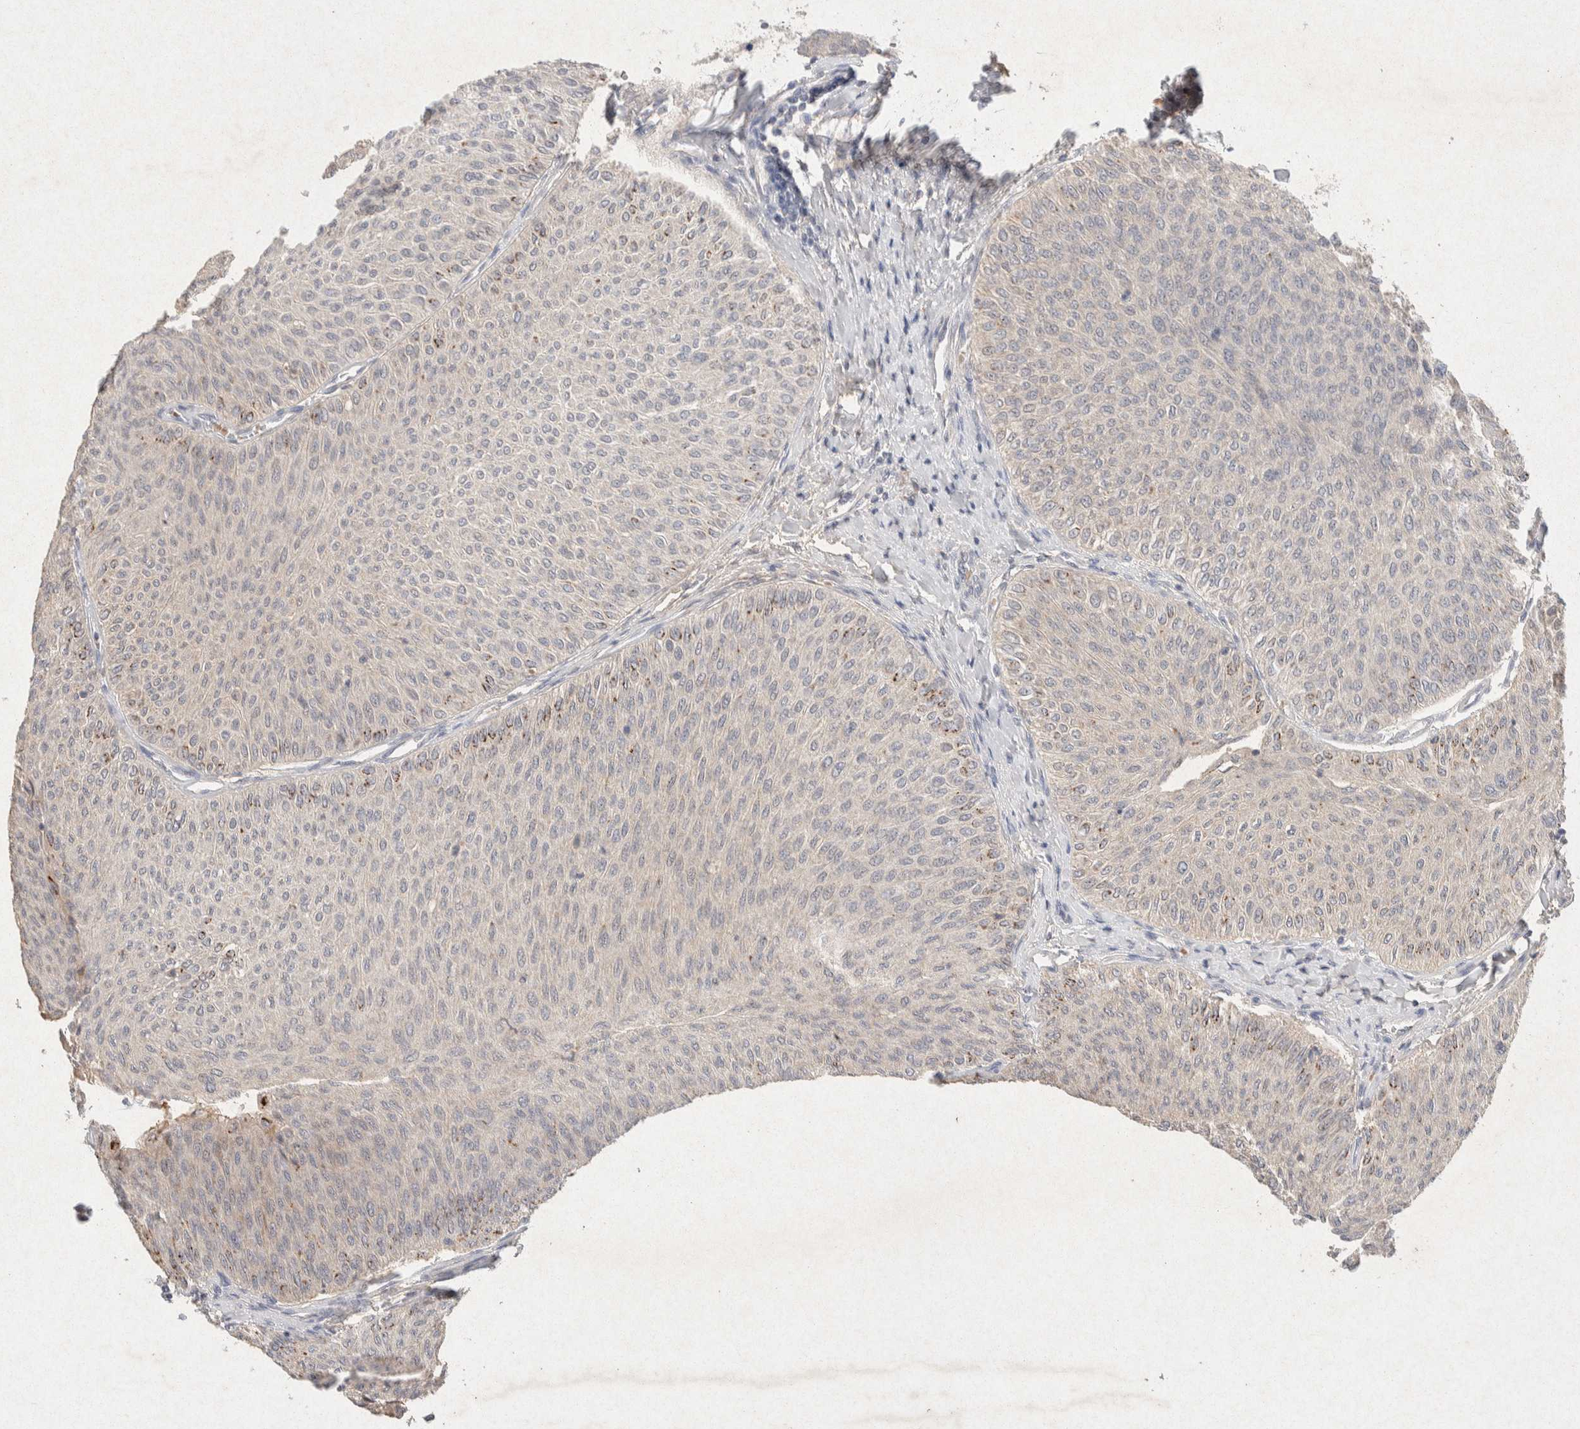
{"staining": {"intensity": "moderate", "quantity": "<25%", "location": "cytoplasmic/membranous"}, "tissue": "urothelial cancer", "cell_type": "Tumor cells", "image_type": "cancer", "snomed": [{"axis": "morphology", "description": "Urothelial carcinoma, Low grade"}, {"axis": "topography", "description": "Urinary bladder"}], "caption": "High-power microscopy captured an immunohistochemistry histopathology image of low-grade urothelial carcinoma, revealing moderate cytoplasmic/membranous positivity in approximately <25% of tumor cells.", "gene": "GNAI1", "patient": {"sex": "male", "age": 78}}